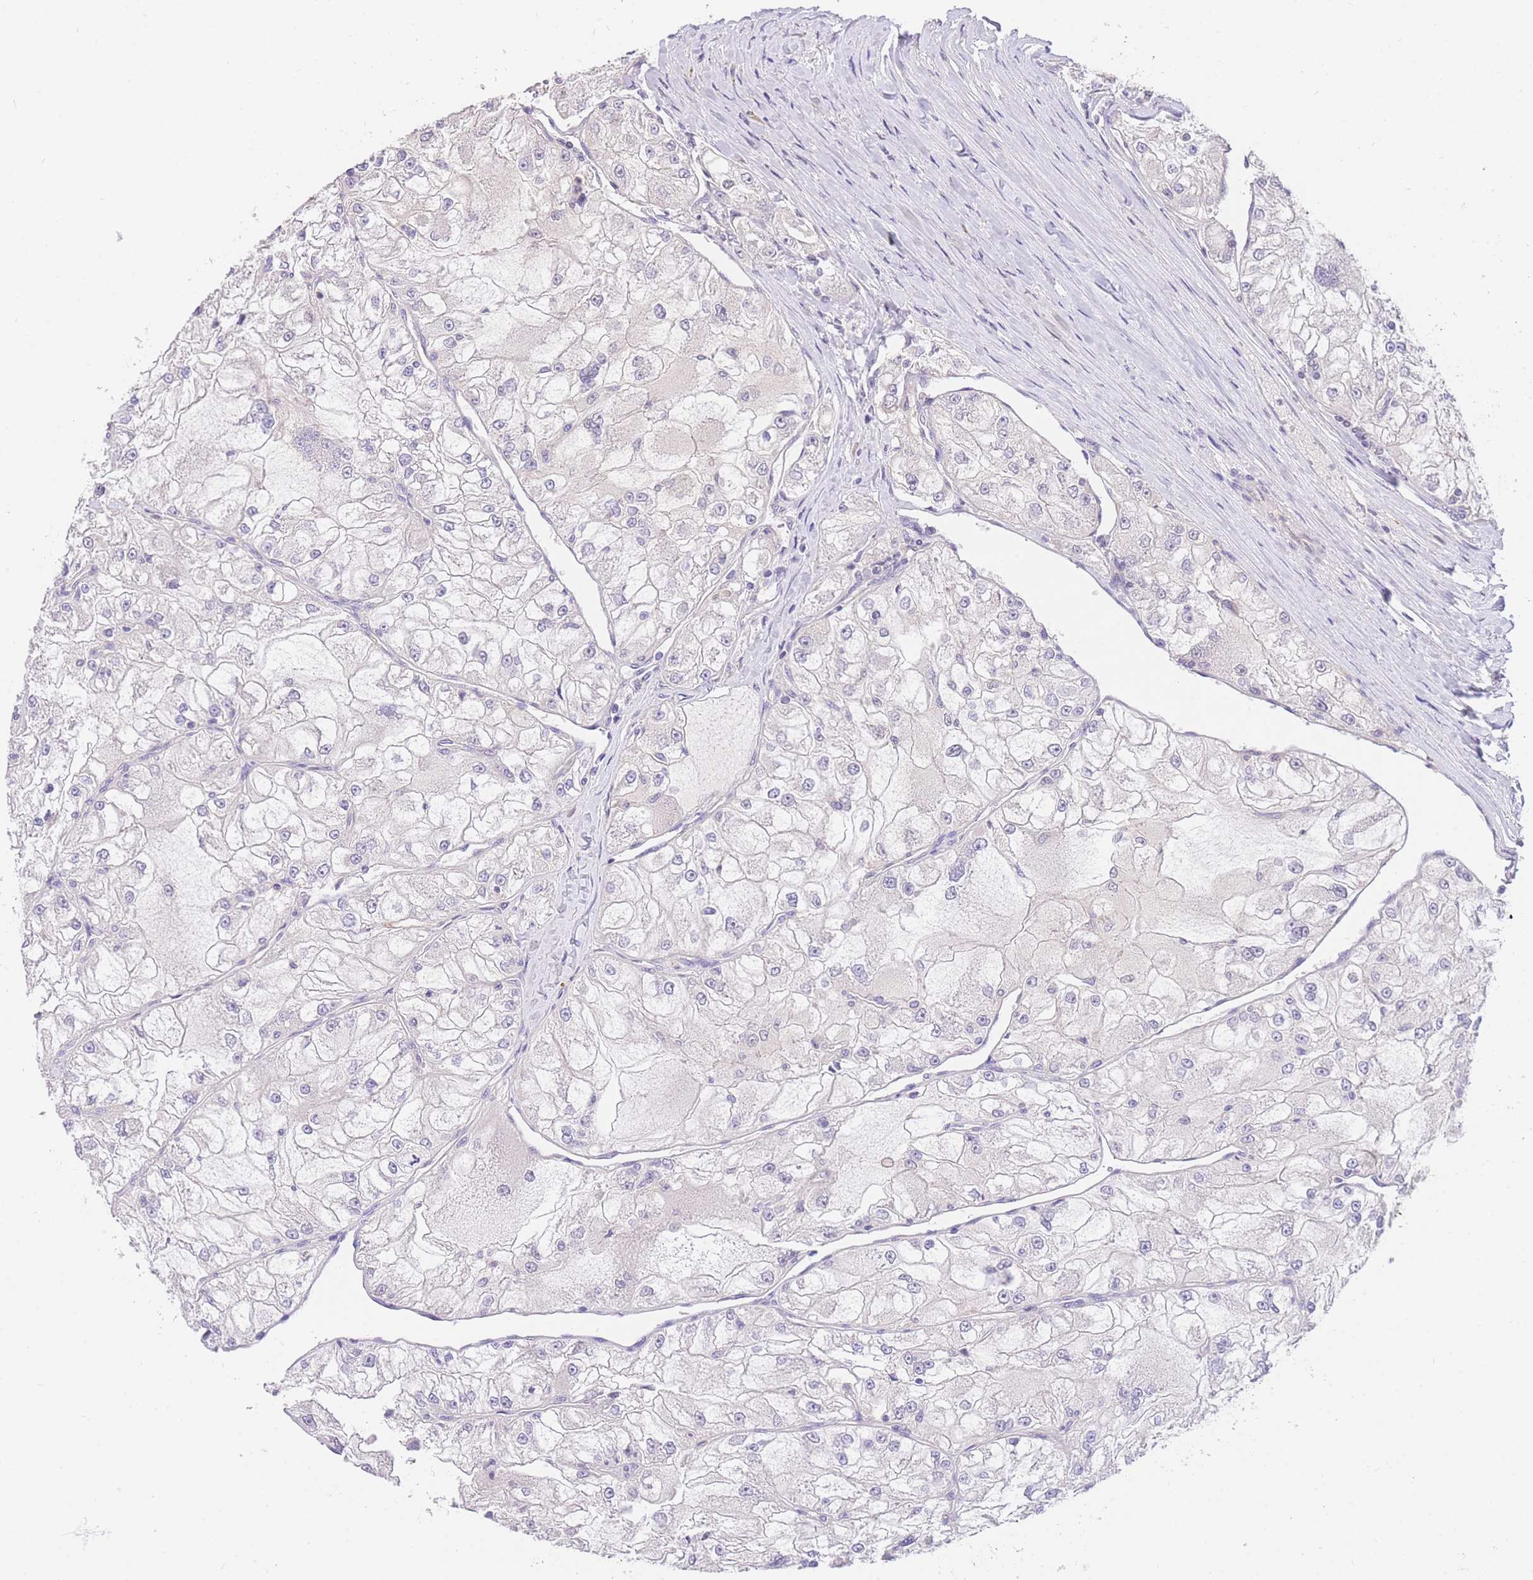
{"staining": {"intensity": "negative", "quantity": "none", "location": "none"}, "tissue": "renal cancer", "cell_type": "Tumor cells", "image_type": "cancer", "snomed": [{"axis": "morphology", "description": "Adenocarcinoma, NOS"}, {"axis": "topography", "description": "Kidney"}], "caption": "High power microscopy micrograph of an IHC photomicrograph of adenocarcinoma (renal), revealing no significant staining in tumor cells.", "gene": "SLC35F2", "patient": {"sex": "female", "age": 72}}